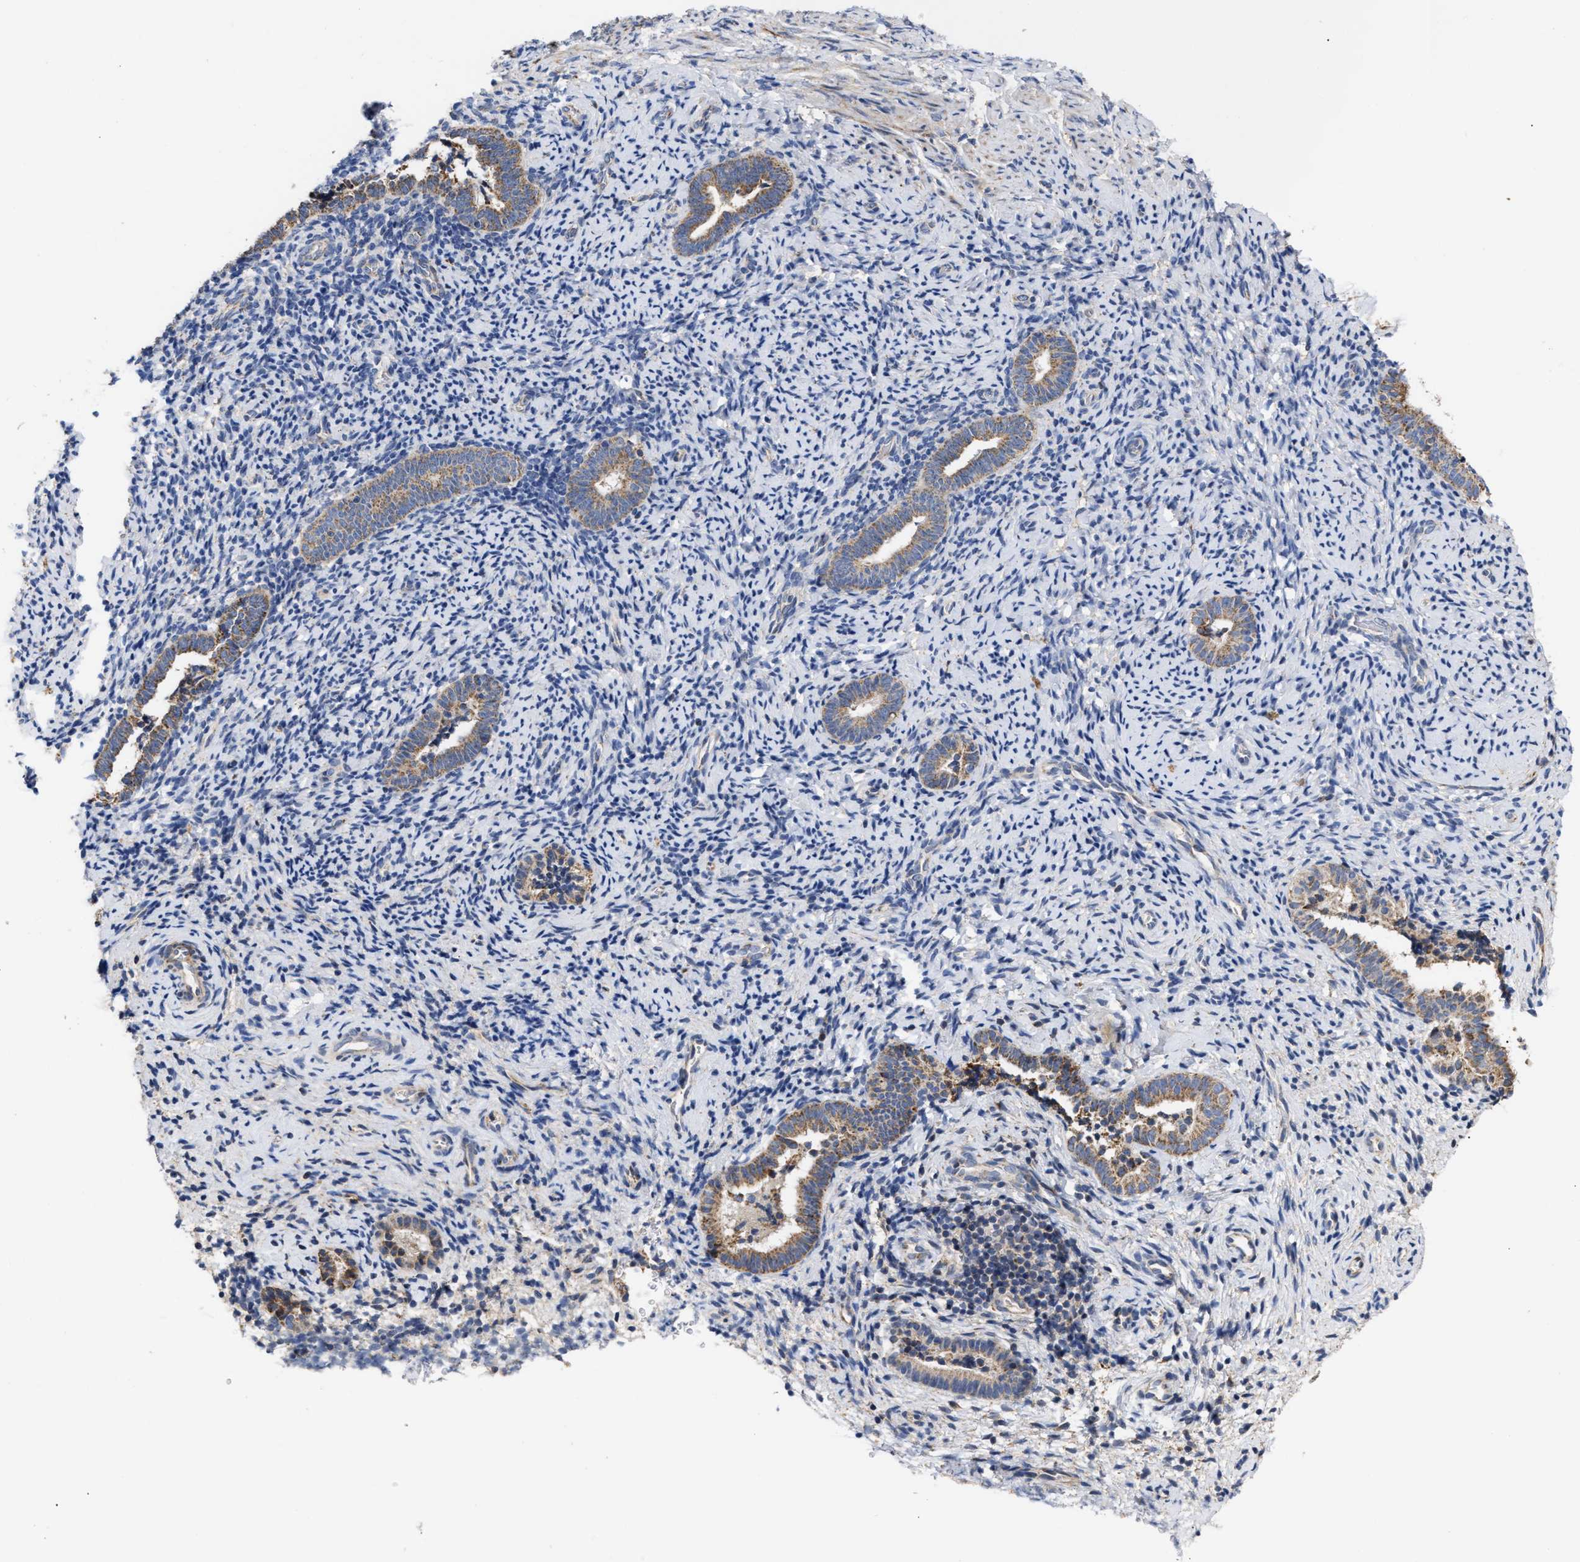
{"staining": {"intensity": "negative", "quantity": "none", "location": "none"}, "tissue": "endometrium", "cell_type": "Cells in endometrial stroma", "image_type": "normal", "snomed": [{"axis": "morphology", "description": "Normal tissue, NOS"}, {"axis": "topography", "description": "Endometrium"}], "caption": "High power microscopy photomicrograph of an immunohistochemistry (IHC) image of benign endometrium, revealing no significant positivity in cells in endometrial stroma. The staining is performed using DAB (3,3'-diaminobenzidine) brown chromogen with nuclei counter-stained in using hematoxylin.", "gene": "MALSU1", "patient": {"sex": "female", "age": 51}}